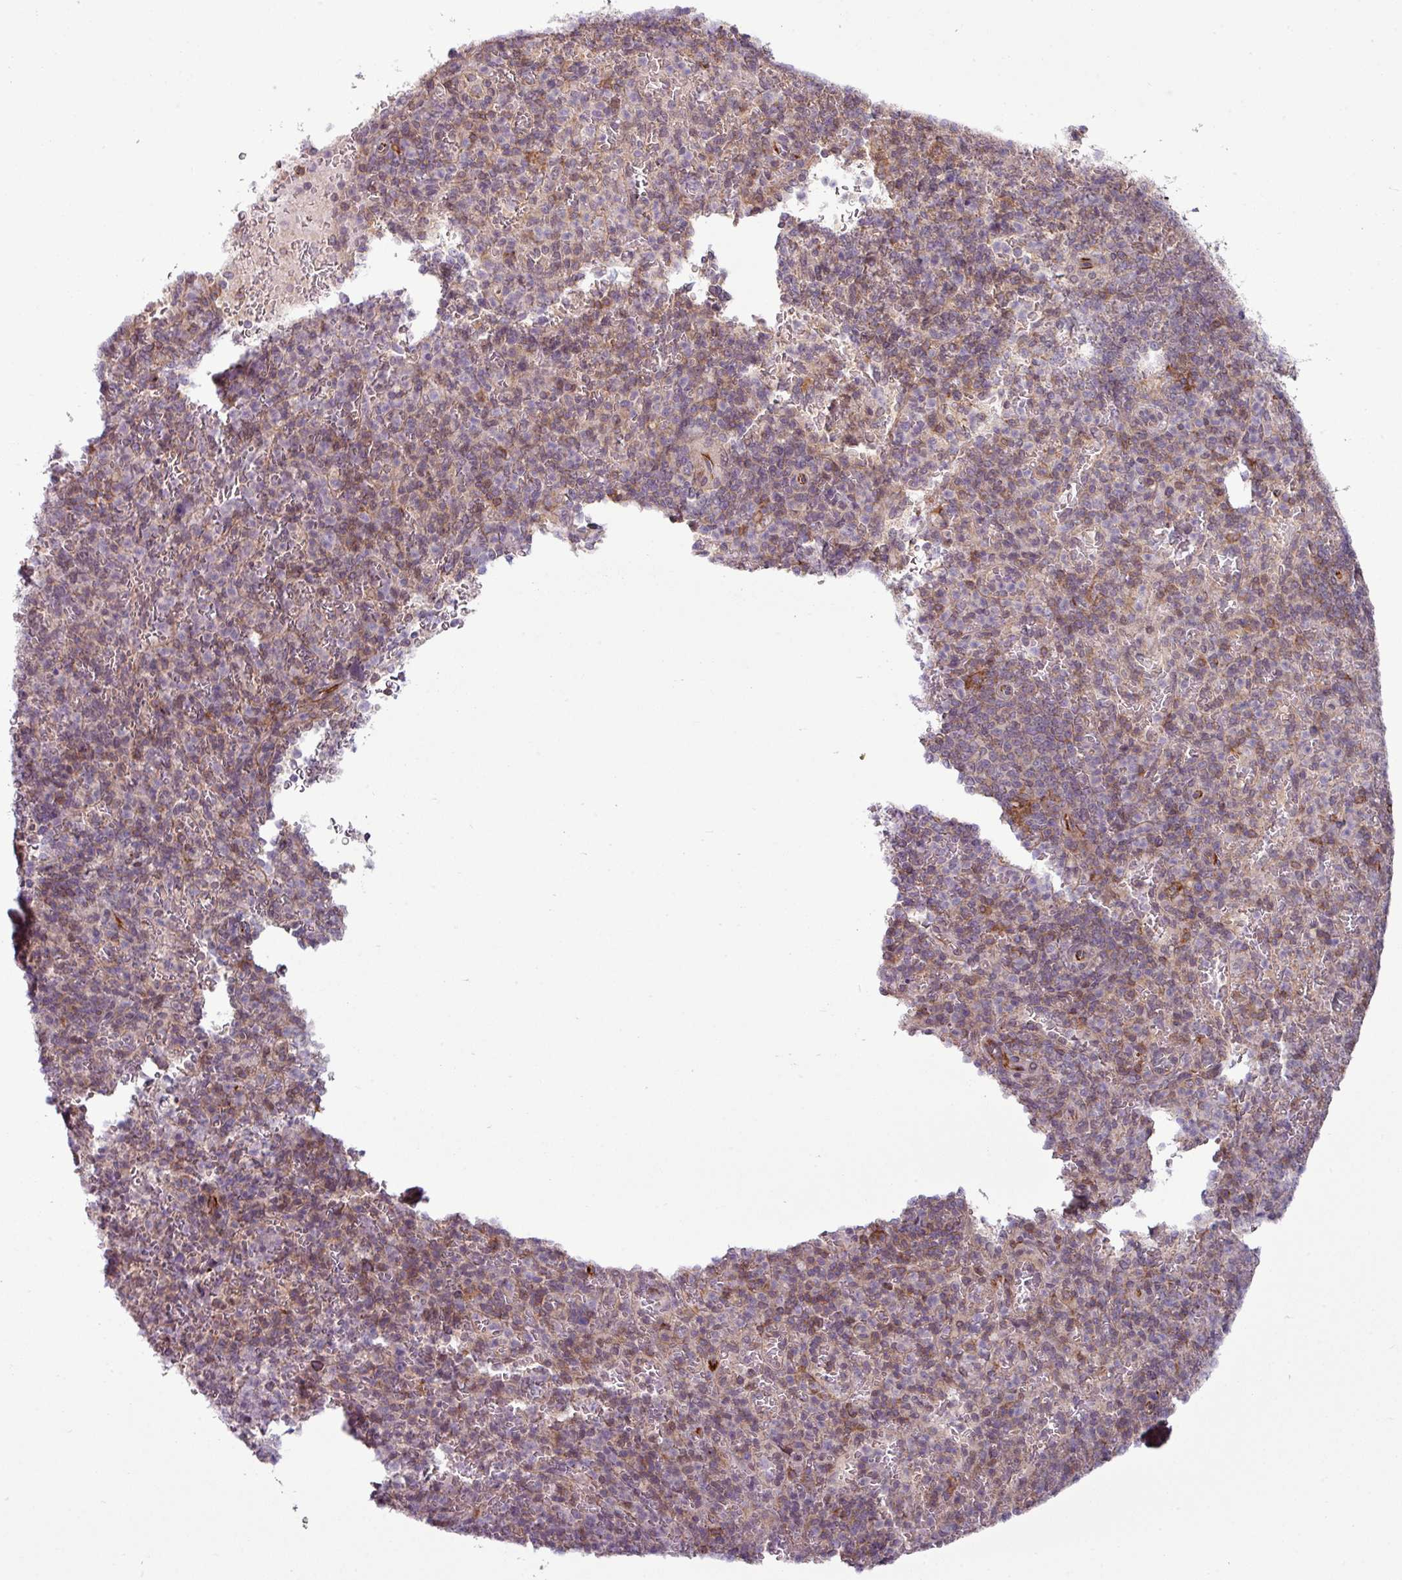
{"staining": {"intensity": "weak", "quantity": "25%-75%", "location": "cytoplasmic/membranous"}, "tissue": "spleen", "cell_type": "Cells in red pulp", "image_type": "normal", "snomed": [{"axis": "morphology", "description": "Normal tissue, NOS"}, {"axis": "topography", "description": "Spleen"}], "caption": "Protein staining reveals weak cytoplasmic/membranous staining in approximately 25%-75% of cells in red pulp in normal spleen.", "gene": "ZC2HC1C", "patient": {"sex": "female", "age": 74}}